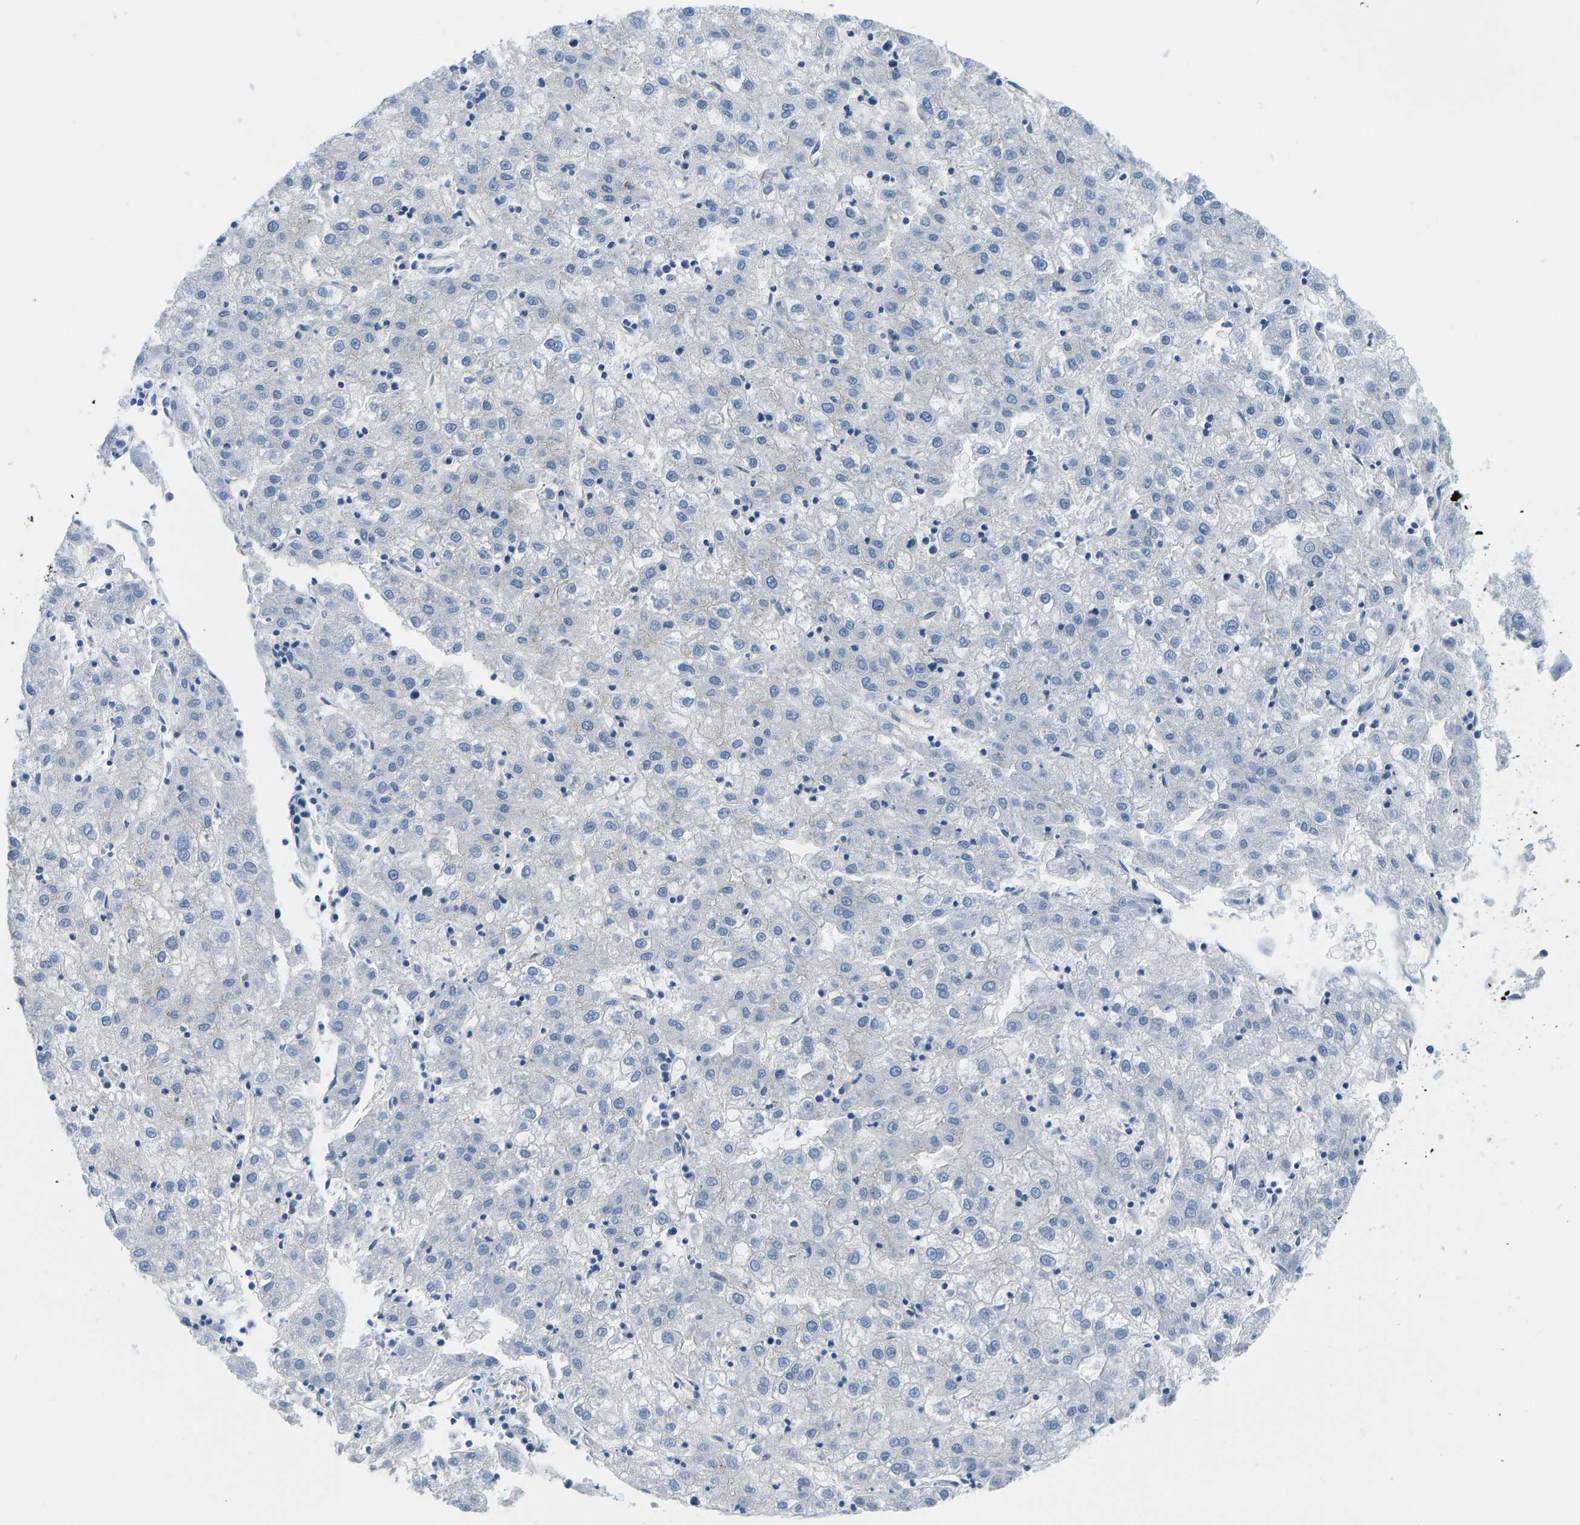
{"staining": {"intensity": "negative", "quantity": "none", "location": "none"}, "tissue": "liver cancer", "cell_type": "Tumor cells", "image_type": "cancer", "snomed": [{"axis": "morphology", "description": "Carcinoma, Hepatocellular, NOS"}, {"axis": "topography", "description": "Liver"}], "caption": "Tumor cells show no significant protein expression in liver hepatocellular carcinoma.", "gene": "CHAD", "patient": {"sex": "male", "age": 72}}